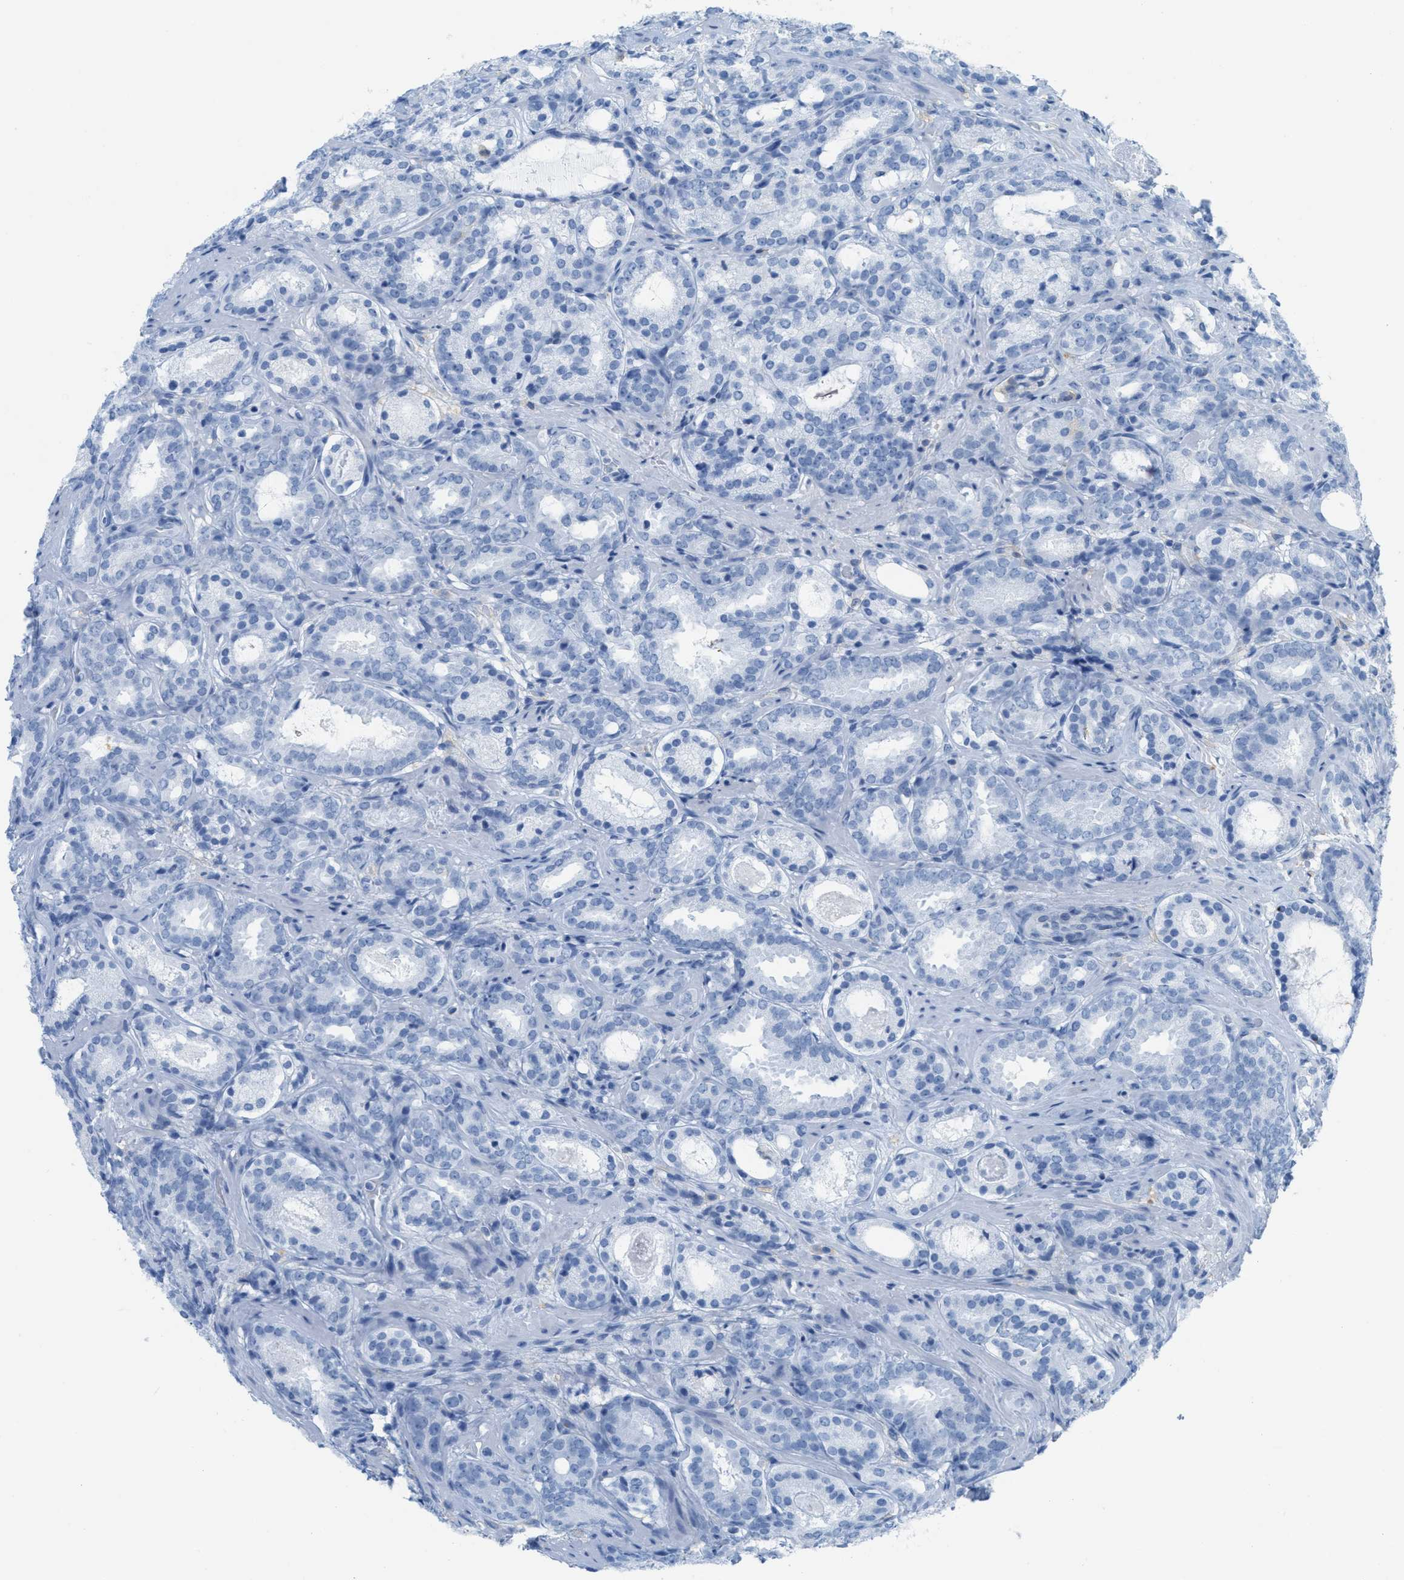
{"staining": {"intensity": "negative", "quantity": "none", "location": "none"}, "tissue": "prostate cancer", "cell_type": "Tumor cells", "image_type": "cancer", "snomed": [{"axis": "morphology", "description": "Adenocarcinoma, Low grade"}, {"axis": "topography", "description": "Prostate"}], "caption": "Adenocarcinoma (low-grade) (prostate) was stained to show a protein in brown. There is no significant expression in tumor cells.", "gene": "ASGR1", "patient": {"sex": "male", "age": 69}}